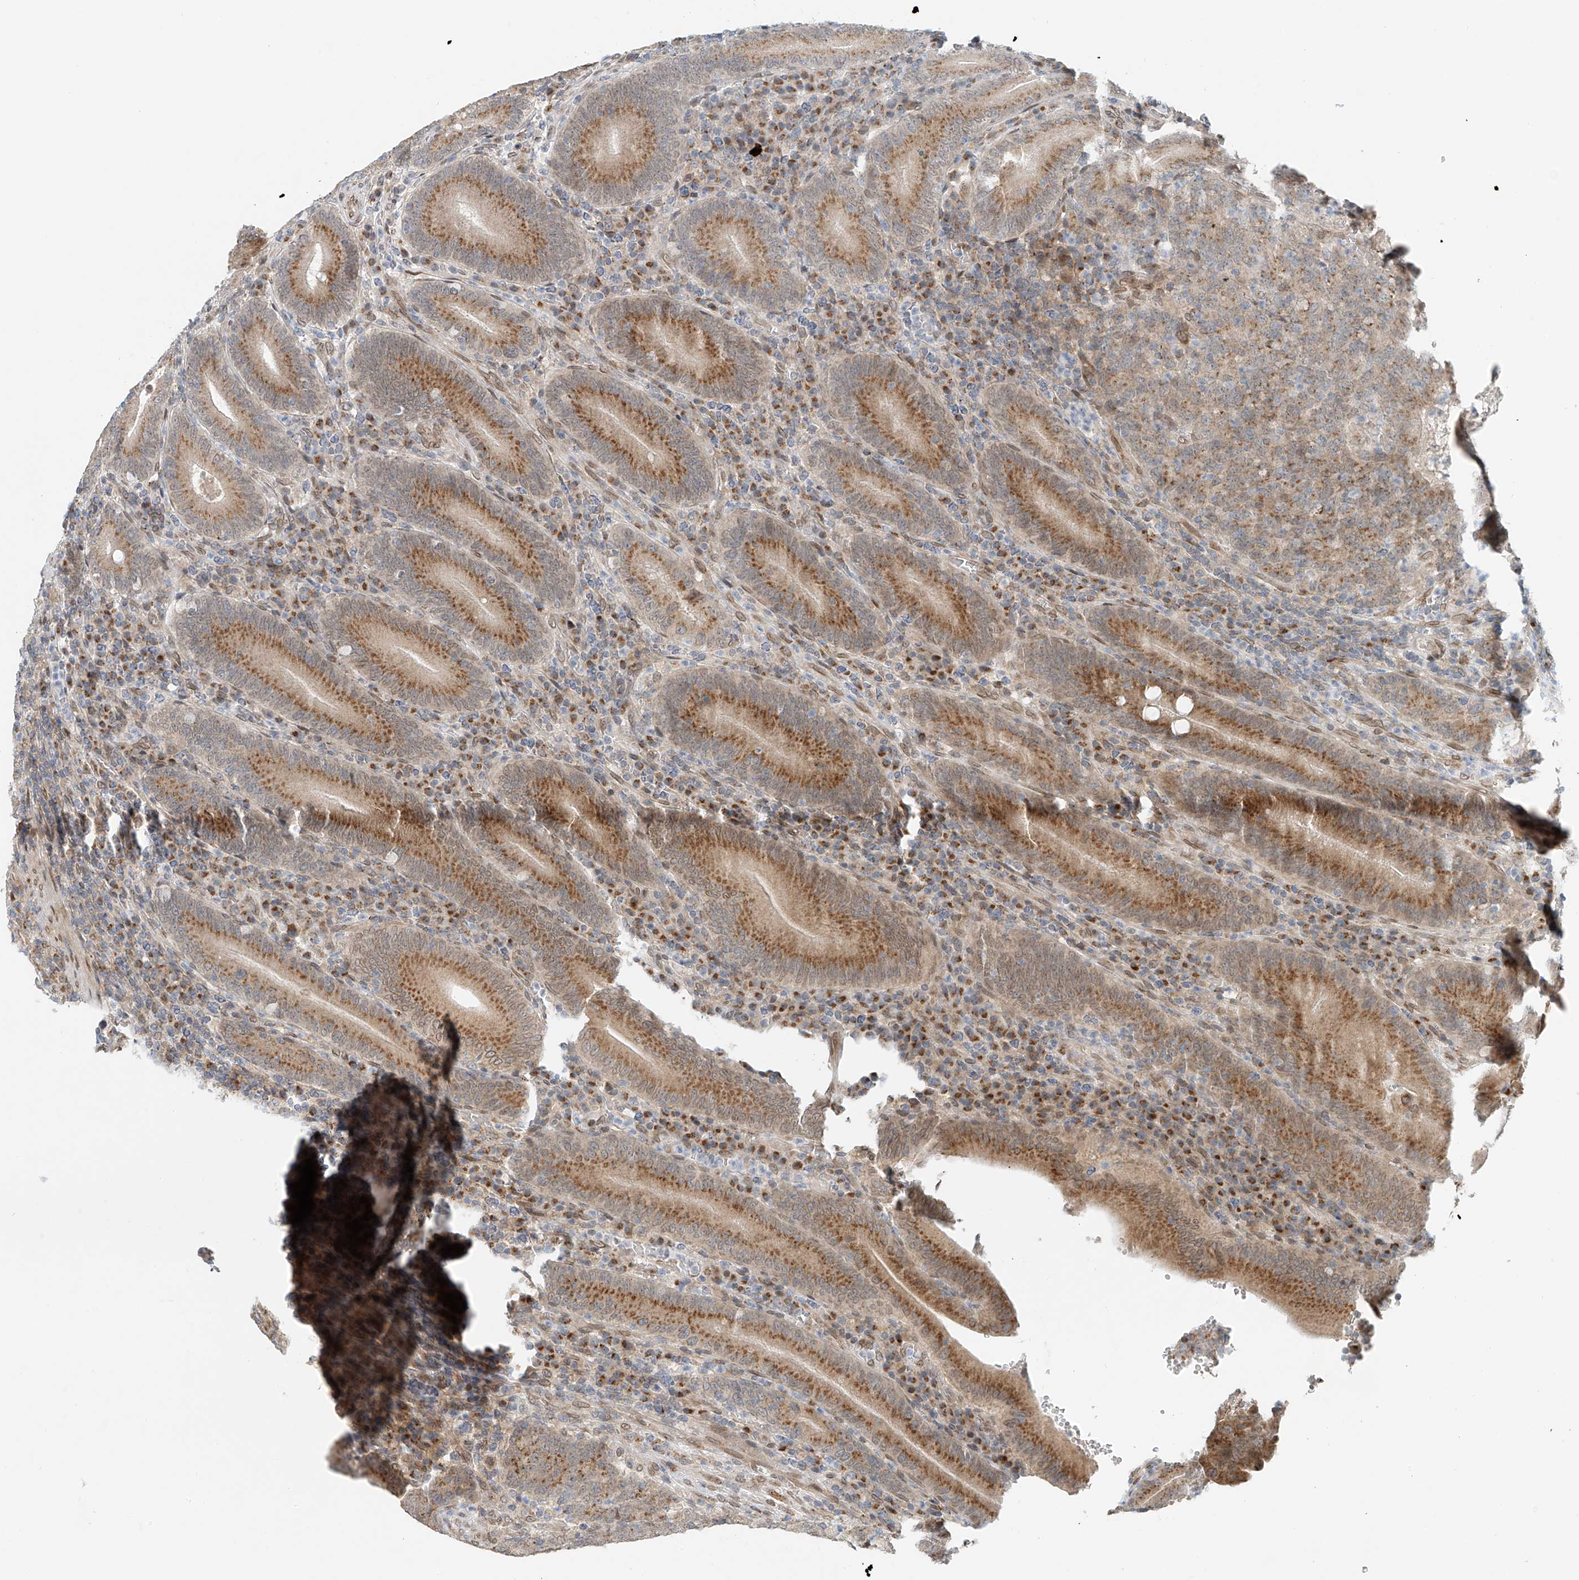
{"staining": {"intensity": "moderate", "quantity": ">75%", "location": "cytoplasmic/membranous"}, "tissue": "colorectal cancer", "cell_type": "Tumor cells", "image_type": "cancer", "snomed": [{"axis": "morphology", "description": "Normal tissue, NOS"}, {"axis": "morphology", "description": "Adenocarcinoma, NOS"}, {"axis": "topography", "description": "Colon"}], "caption": "A brown stain shows moderate cytoplasmic/membranous staining of a protein in human colorectal cancer tumor cells.", "gene": "STARD9", "patient": {"sex": "female", "age": 75}}